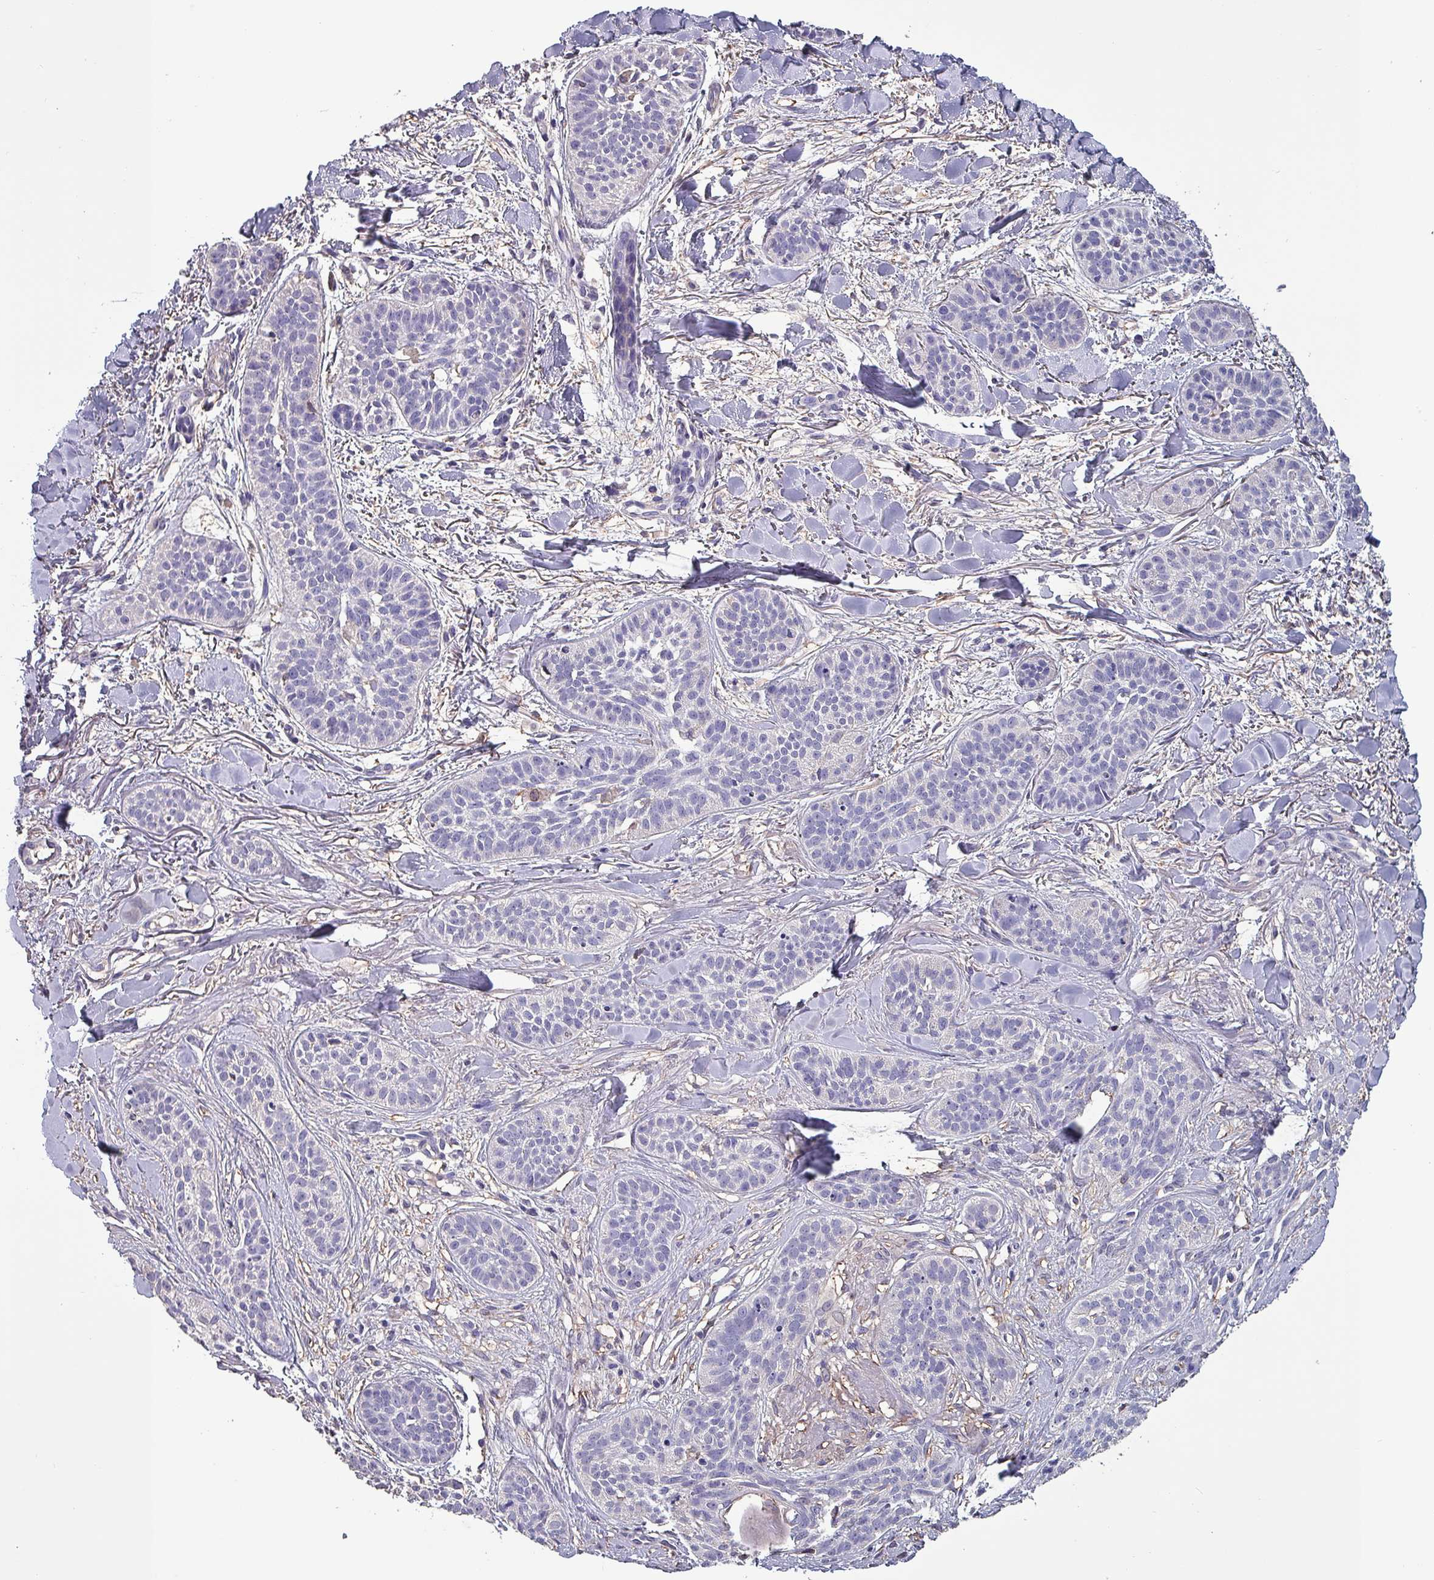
{"staining": {"intensity": "negative", "quantity": "none", "location": "none"}, "tissue": "skin cancer", "cell_type": "Tumor cells", "image_type": "cancer", "snomed": [{"axis": "morphology", "description": "Basal cell carcinoma"}, {"axis": "topography", "description": "Skin"}], "caption": "The image displays no significant expression in tumor cells of skin cancer (basal cell carcinoma). Brightfield microscopy of immunohistochemistry (IHC) stained with DAB (3,3'-diaminobenzidine) (brown) and hematoxylin (blue), captured at high magnification.", "gene": "HTRA4", "patient": {"sex": "male", "age": 52}}